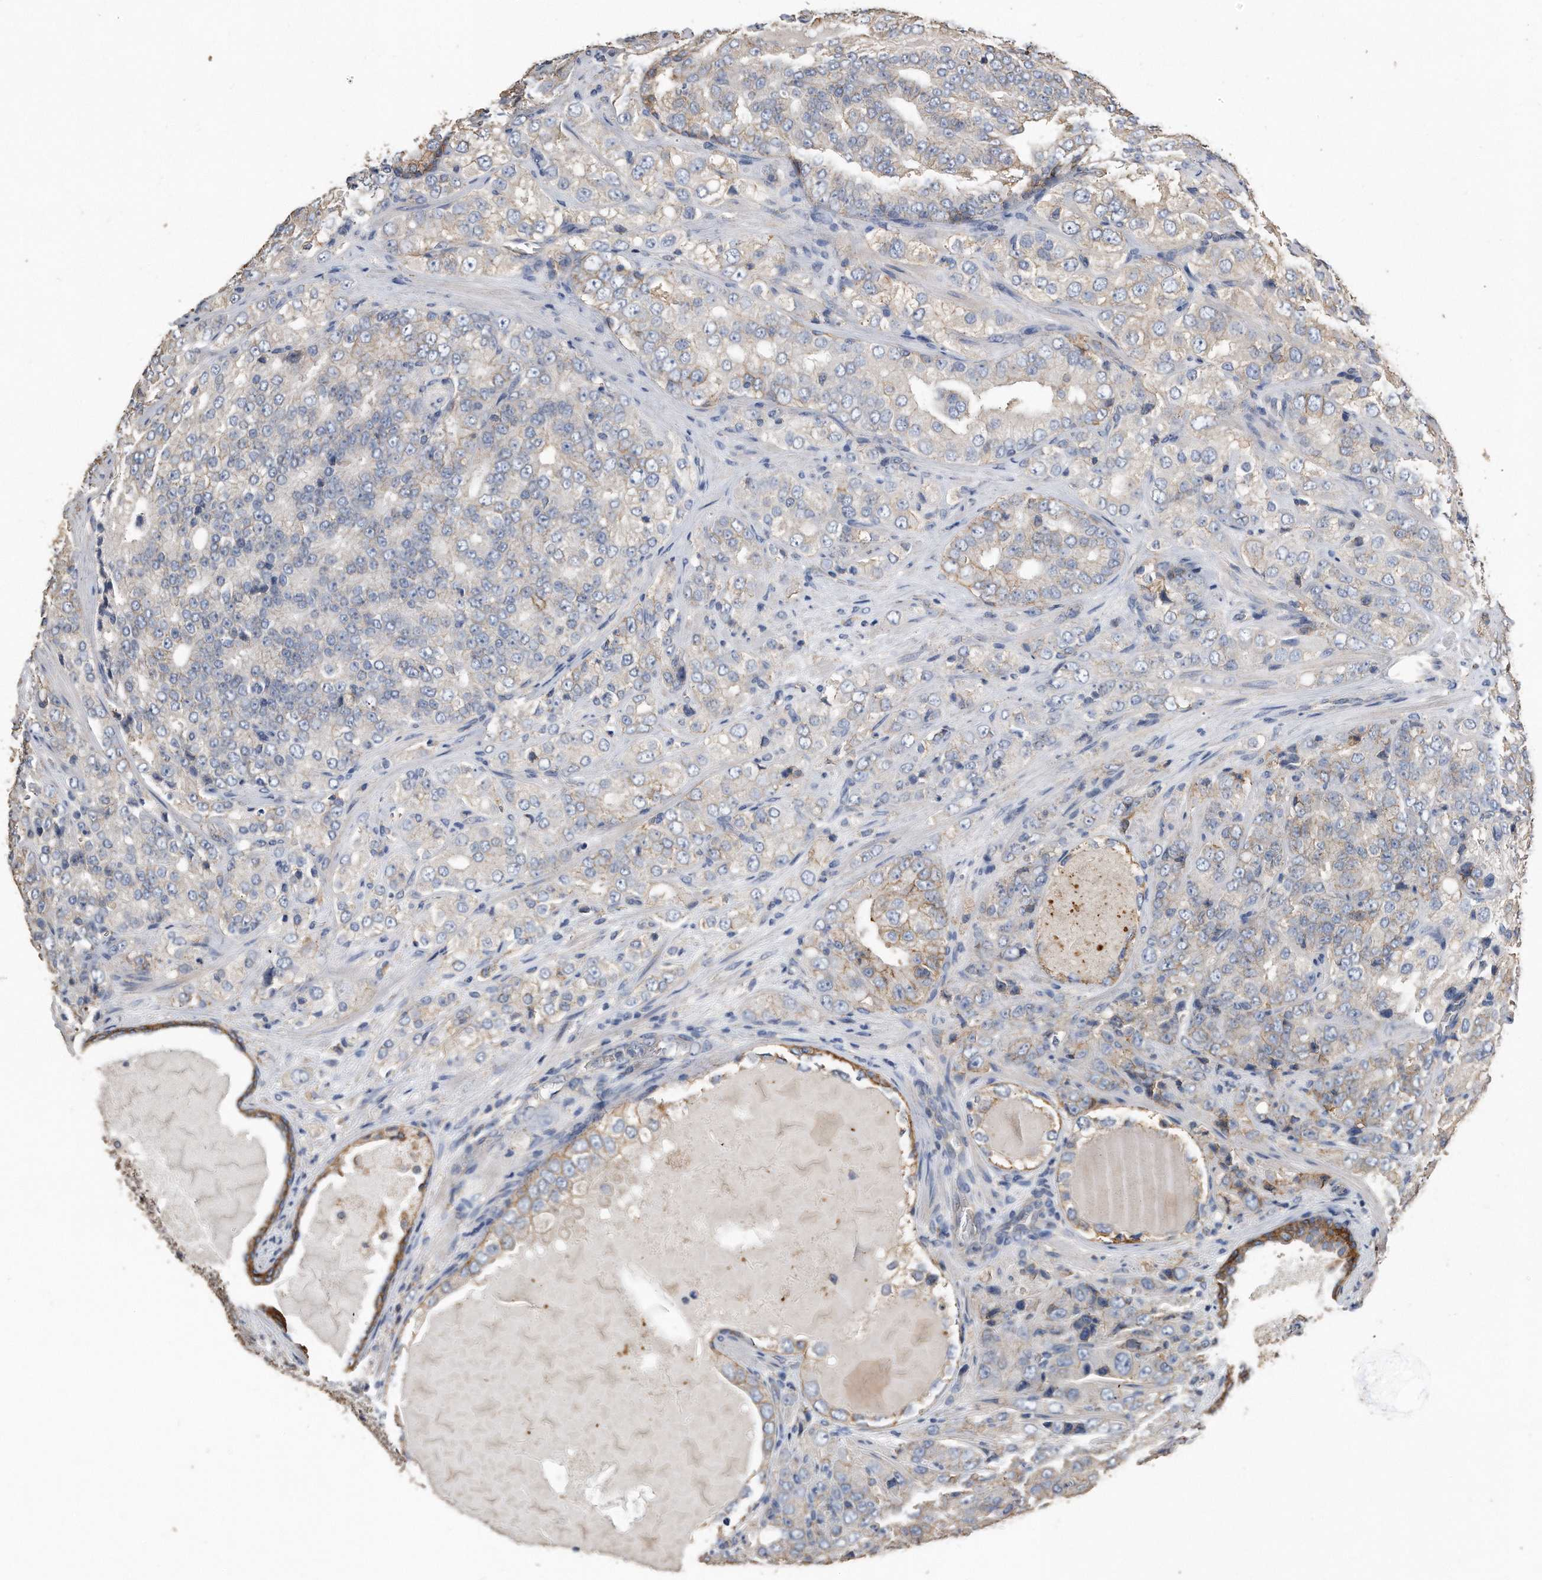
{"staining": {"intensity": "moderate", "quantity": "<25%", "location": "cytoplasmic/membranous"}, "tissue": "prostate cancer", "cell_type": "Tumor cells", "image_type": "cancer", "snomed": [{"axis": "morphology", "description": "Adenocarcinoma, High grade"}, {"axis": "topography", "description": "Prostate"}], "caption": "Moderate cytoplasmic/membranous expression for a protein is present in about <25% of tumor cells of adenocarcinoma (high-grade) (prostate) using immunohistochemistry.", "gene": "CDCP1", "patient": {"sex": "male", "age": 58}}